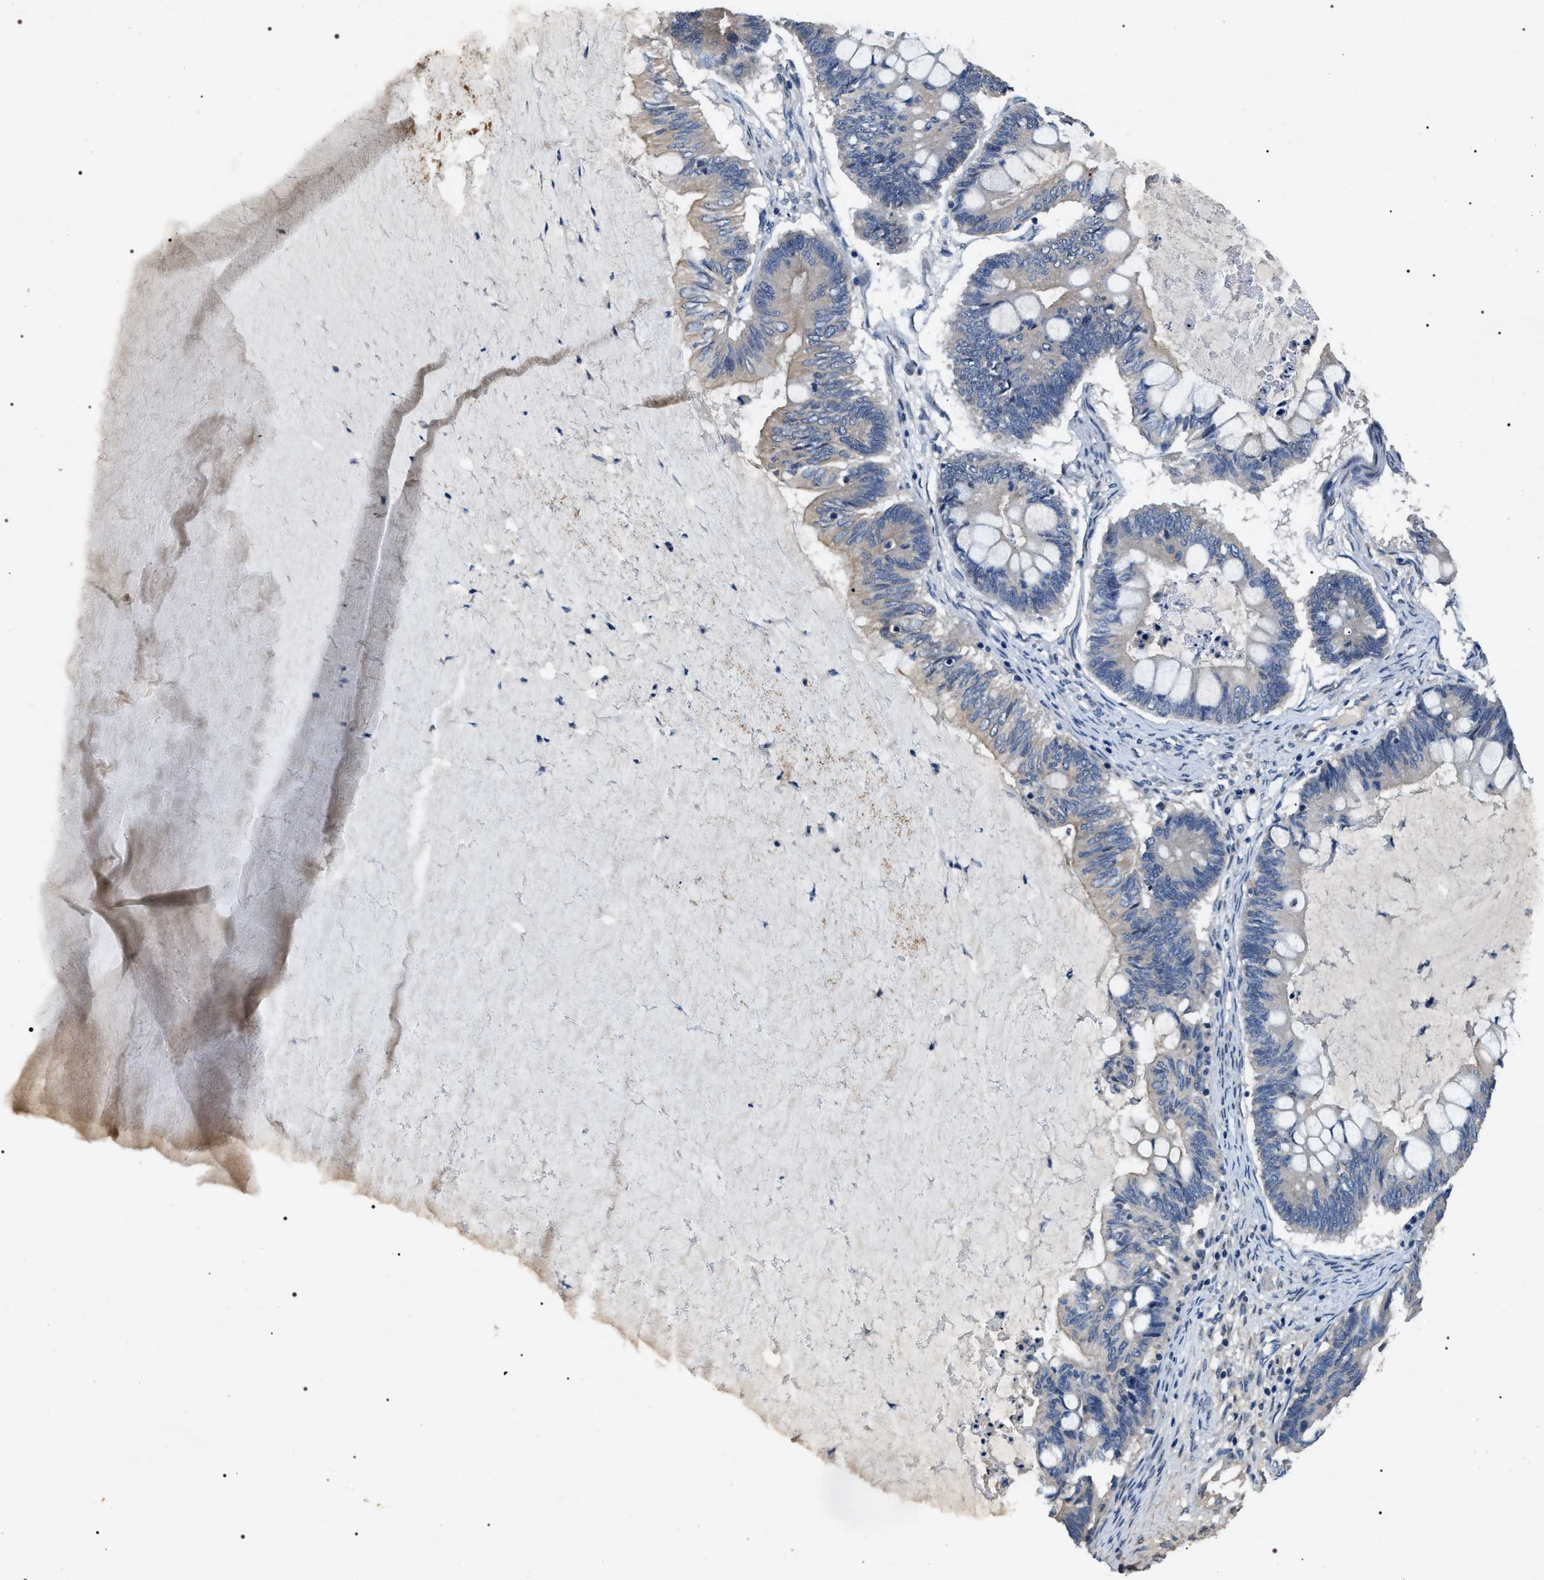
{"staining": {"intensity": "negative", "quantity": "none", "location": "none"}, "tissue": "ovarian cancer", "cell_type": "Tumor cells", "image_type": "cancer", "snomed": [{"axis": "morphology", "description": "Cystadenocarcinoma, mucinous, NOS"}, {"axis": "topography", "description": "Ovary"}], "caption": "DAB immunohistochemical staining of mucinous cystadenocarcinoma (ovarian) displays no significant expression in tumor cells.", "gene": "IFT81", "patient": {"sex": "female", "age": 61}}